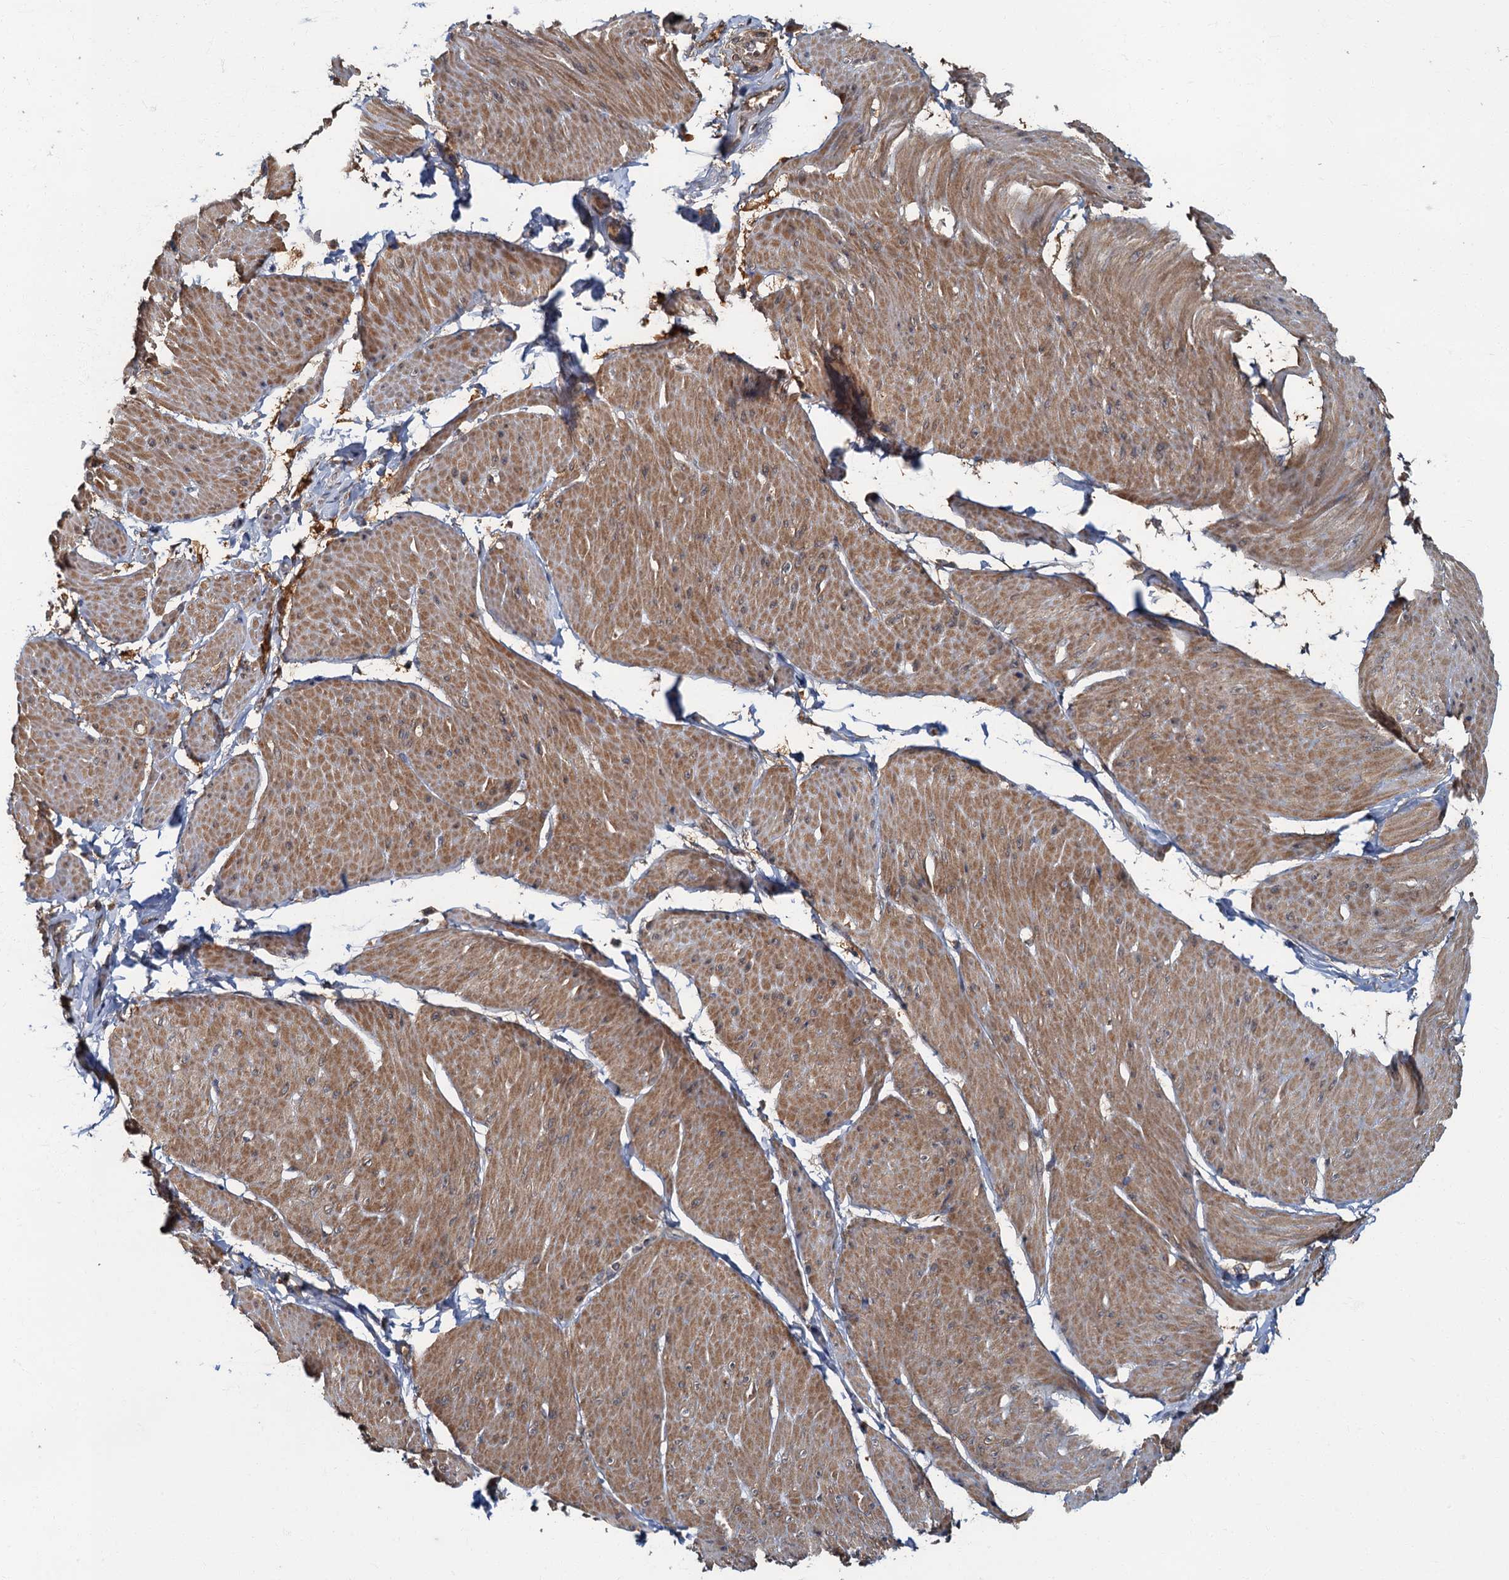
{"staining": {"intensity": "moderate", "quantity": ">75%", "location": "cytoplasmic/membranous"}, "tissue": "smooth muscle", "cell_type": "Smooth muscle cells", "image_type": "normal", "snomed": [{"axis": "morphology", "description": "Urothelial carcinoma, High grade"}, {"axis": "topography", "description": "Urinary bladder"}], "caption": "A brown stain labels moderate cytoplasmic/membranous expression of a protein in smooth muscle cells of benign smooth muscle.", "gene": "WDCP", "patient": {"sex": "male", "age": 46}}